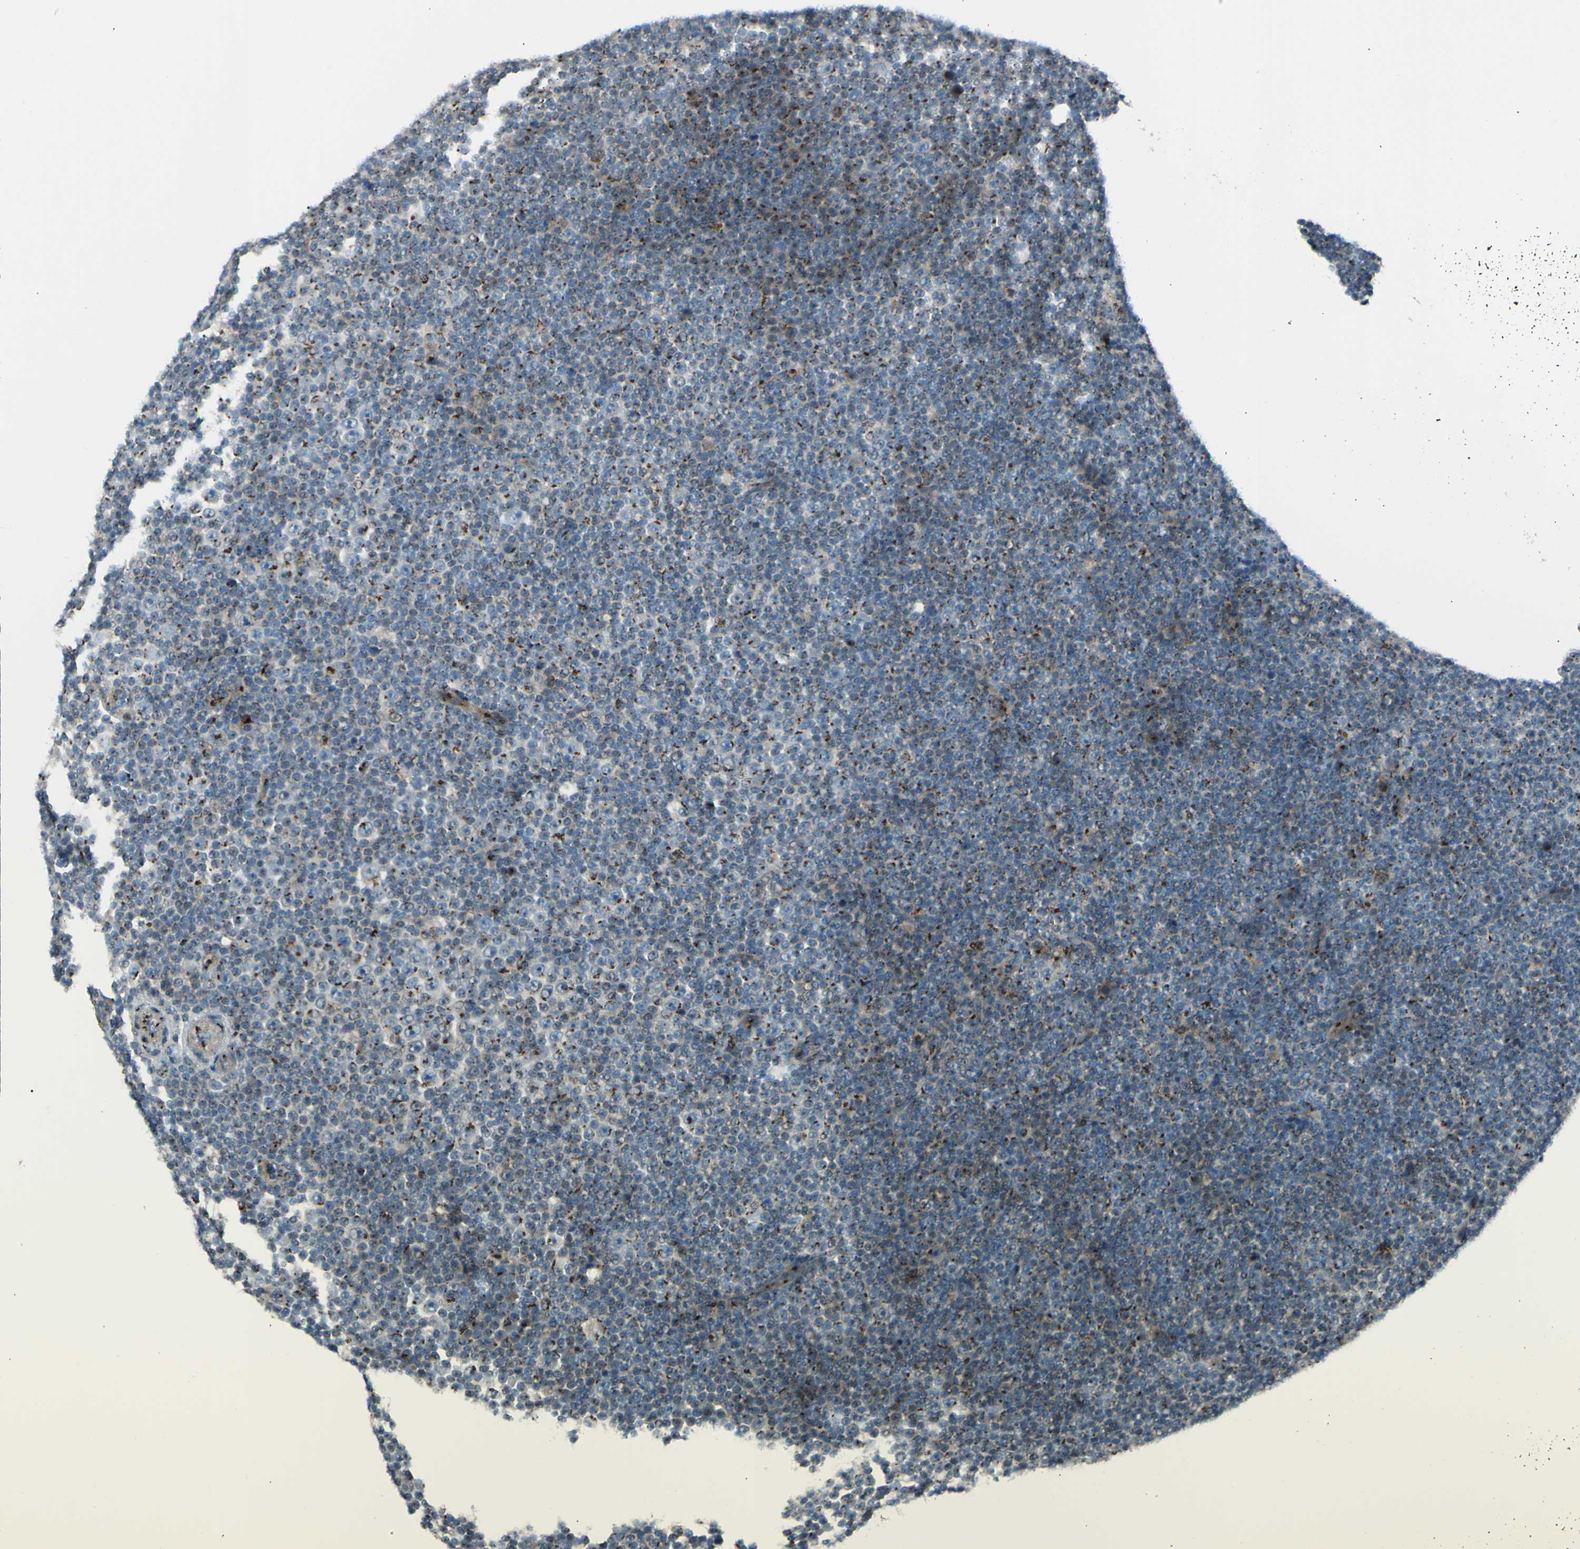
{"staining": {"intensity": "moderate", "quantity": ">75%", "location": "cytoplasmic/membranous"}, "tissue": "lymphoma", "cell_type": "Tumor cells", "image_type": "cancer", "snomed": [{"axis": "morphology", "description": "Malignant lymphoma, non-Hodgkin's type, Low grade"}, {"axis": "topography", "description": "Lymph node"}], "caption": "Immunohistochemistry (IHC) image of lymphoma stained for a protein (brown), which shows medium levels of moderate cytoplasmic/membranous positivity in approximately >75% of tumor cells.", "gene": "BPNT2", "patient": {"sex": "female", "age": 67}}